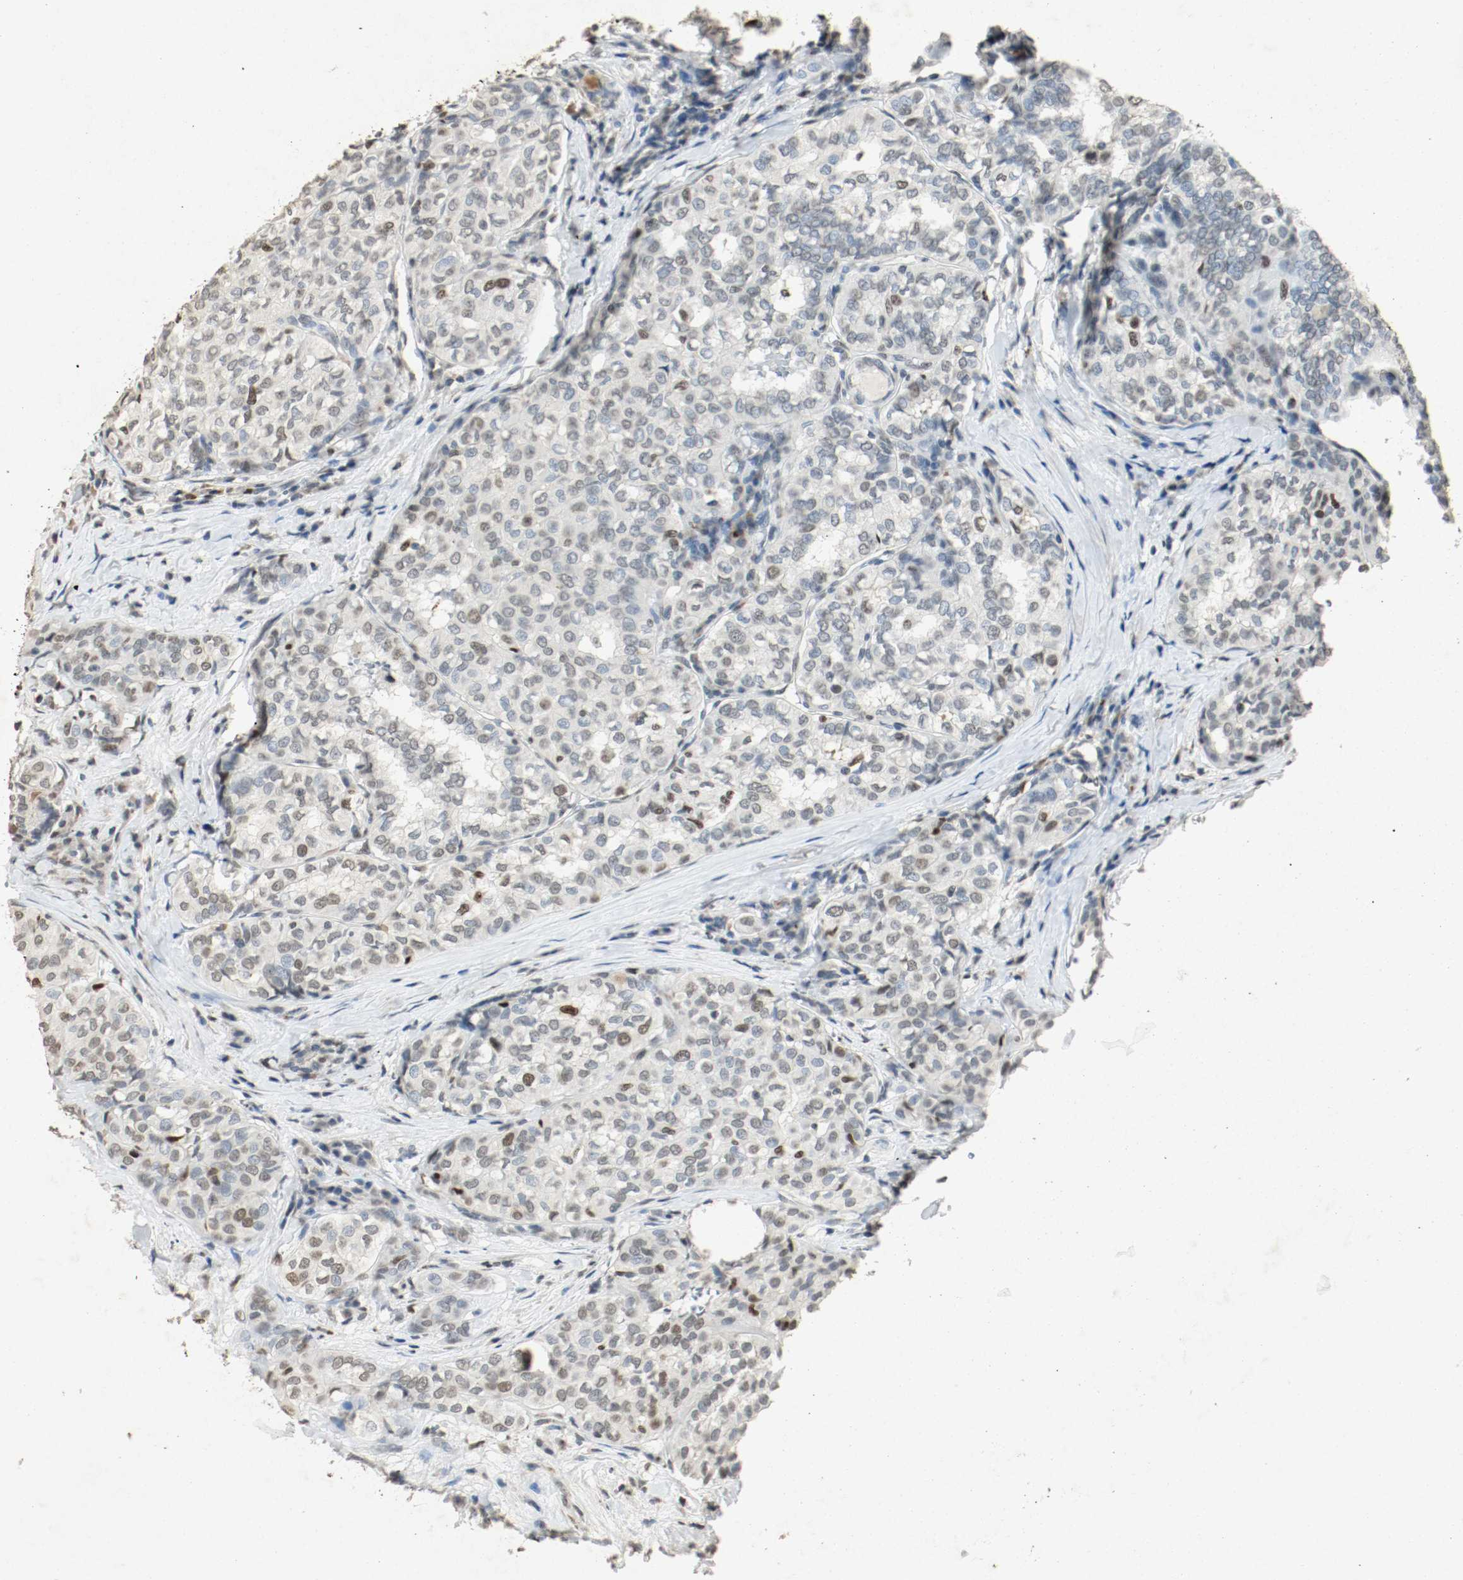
{"staining": {"intensity": "weak", "quantity": "25%-75%", "location": "nuclear"}, "tissue": "thyroid cancer", "cell_type": "Tumor cells", "image_type": "cancer", "snomed": [{"axis": "morphology", "description": "Papillary adenocarcinoma, NOS"}, {"axis": "topography", "description": "Thyroid gland"}], "caption": "The histopathology image reveals immunohistochemical staining of papillary adenocarcinoma (thyroid). There is weak nuclear expression is present in about 25%-75% of tumor cells.", "gene": "DNMT1", "patient": {"sex": "female", "age": 30}}